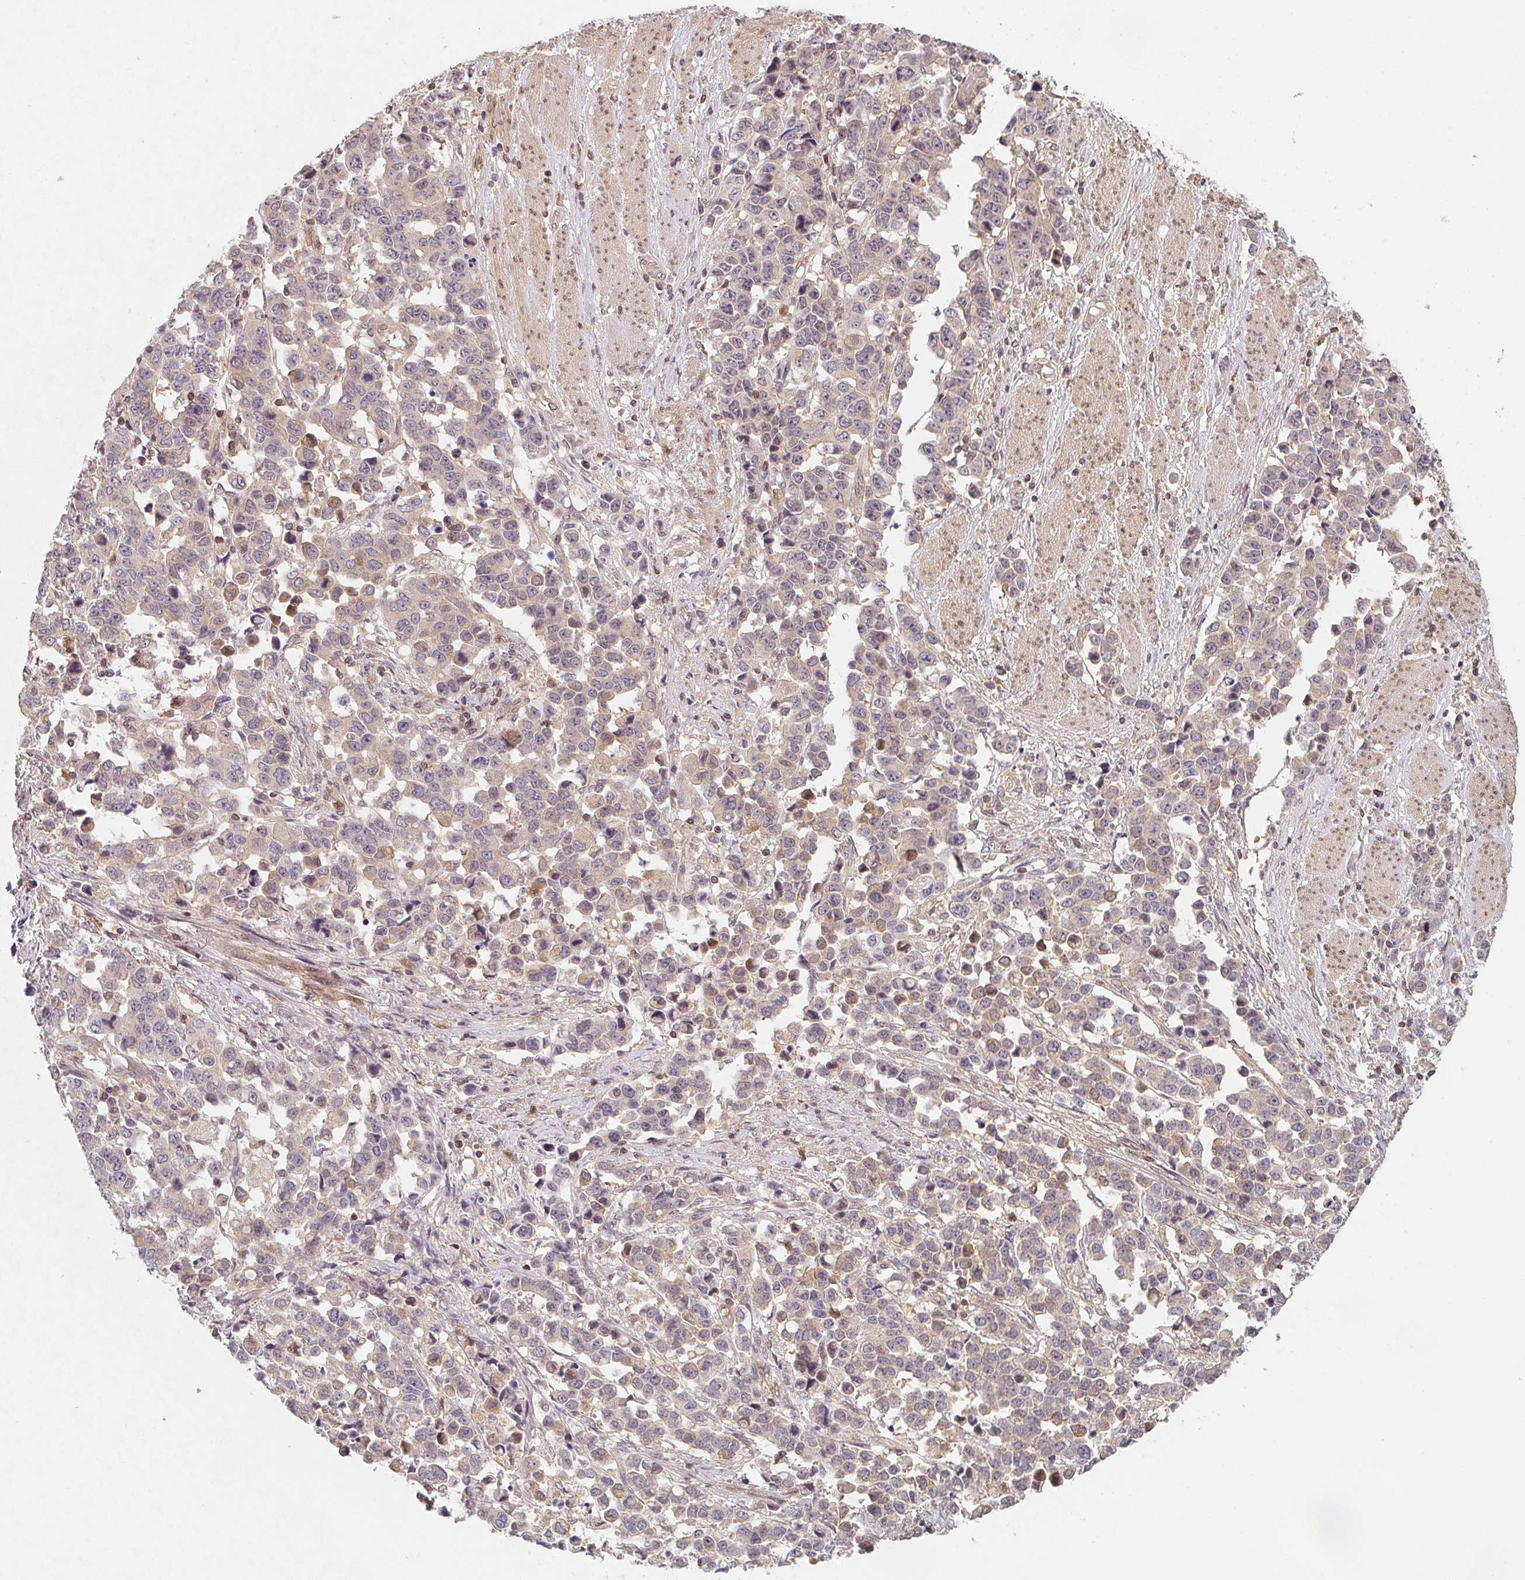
{"staining": {"intensity": "negative", "quantity": "none", "location": "none"}, "tissue": "stomach cancer", "cell_type": "Tumor cells", "image_type": "cancer", "snomed": [{"axis": "morphology", "description": "Adenocarcinoma, NOS"}, {"axis": "topography", "description": "Stomach, upper"}], "caption": "There is no significant positivity in tumor cells of stomach adenocarcinoma.", "gene": "ANKRD13A", "patient": {"sex": "male", "age": 69}}